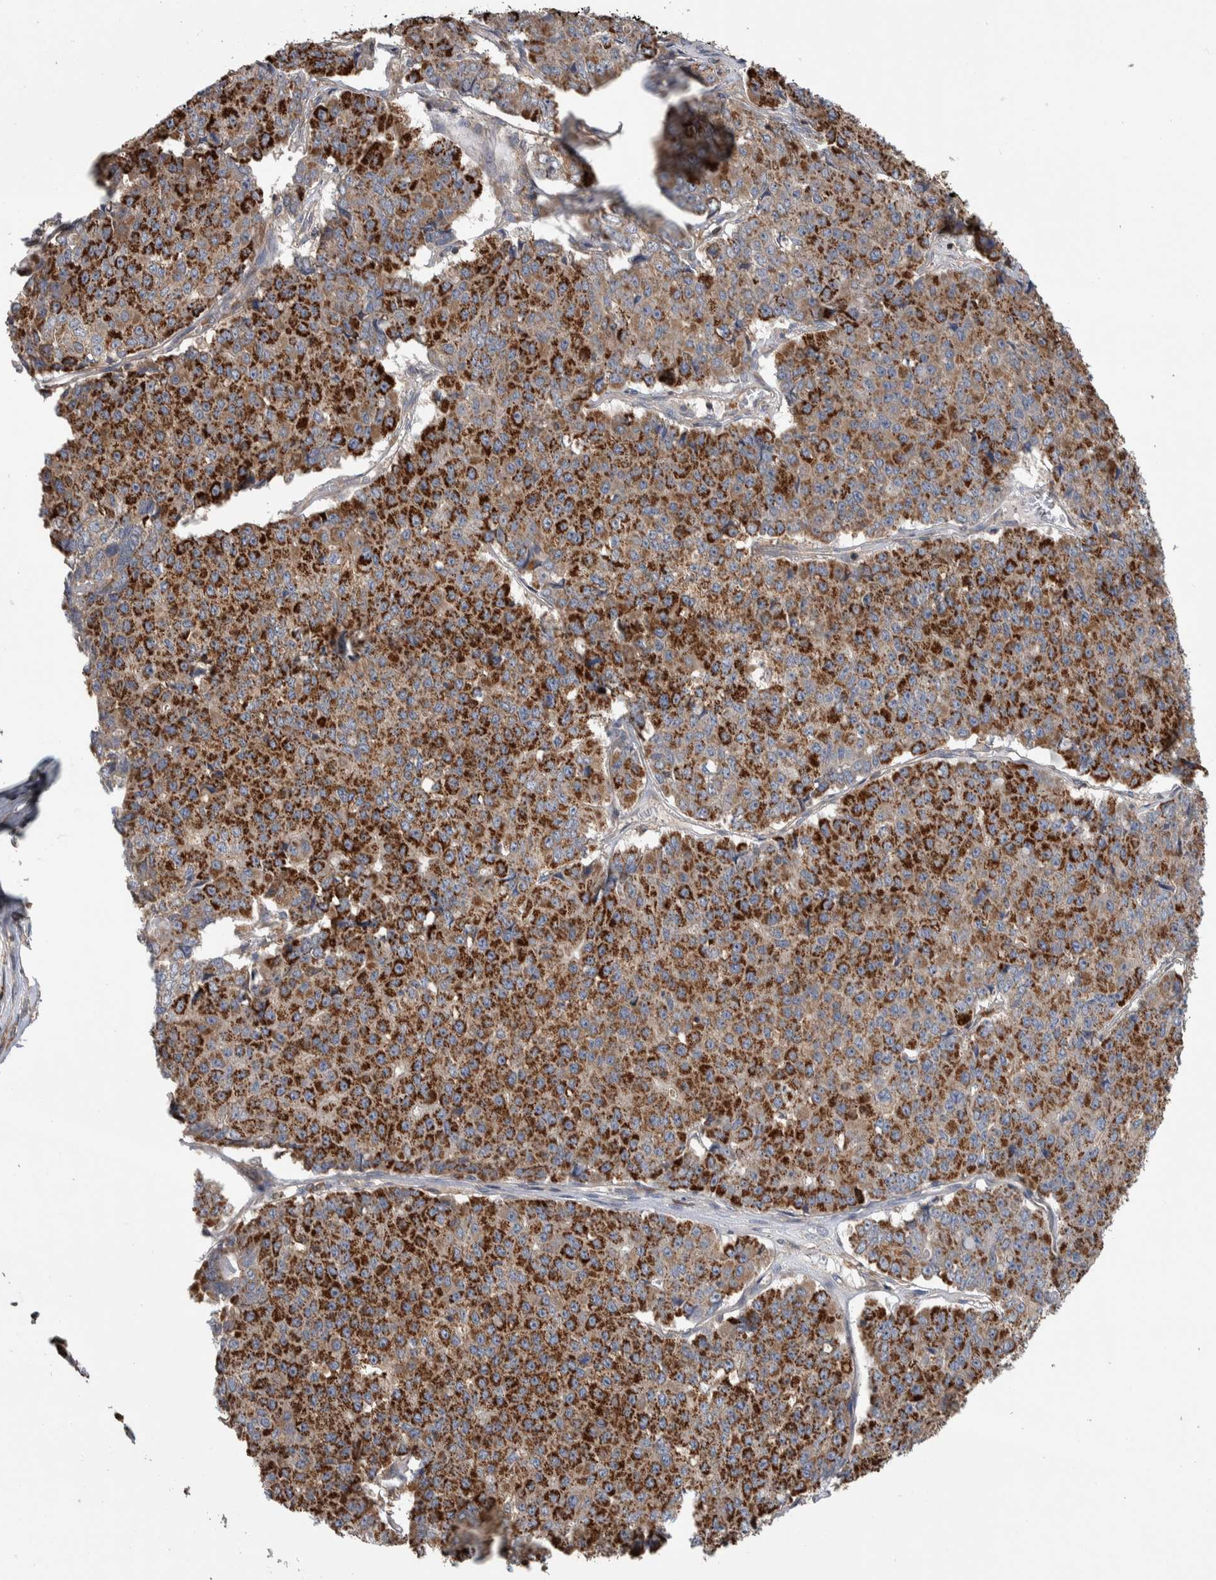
{"staining": {"intensity": "strong", "quantity": "25%-75%", "location": "cytoplasmic/membranous"}, "tissue": "pancreatic cancer", "cell_type": "Tumor cells", "image_type": "cancer", "snomed": [{"axis": "morphology", "description": "Adenocarcinoma, NOS"}, {"axis": "topography", "description": "Pancreas"}], "caption": "IHC (DAB (3,3'-diaminobenzidine)) staining of pancreatic cancer (adenocarcinoma) reveals strong cytoplasmic/membranous protein expression in about 25%-75% of tumor cells. (Brightfield microscopy of DAB IHC at high magnification).", "gene": "SDCBP", "patient": {"sex": "male", "age": 50}}